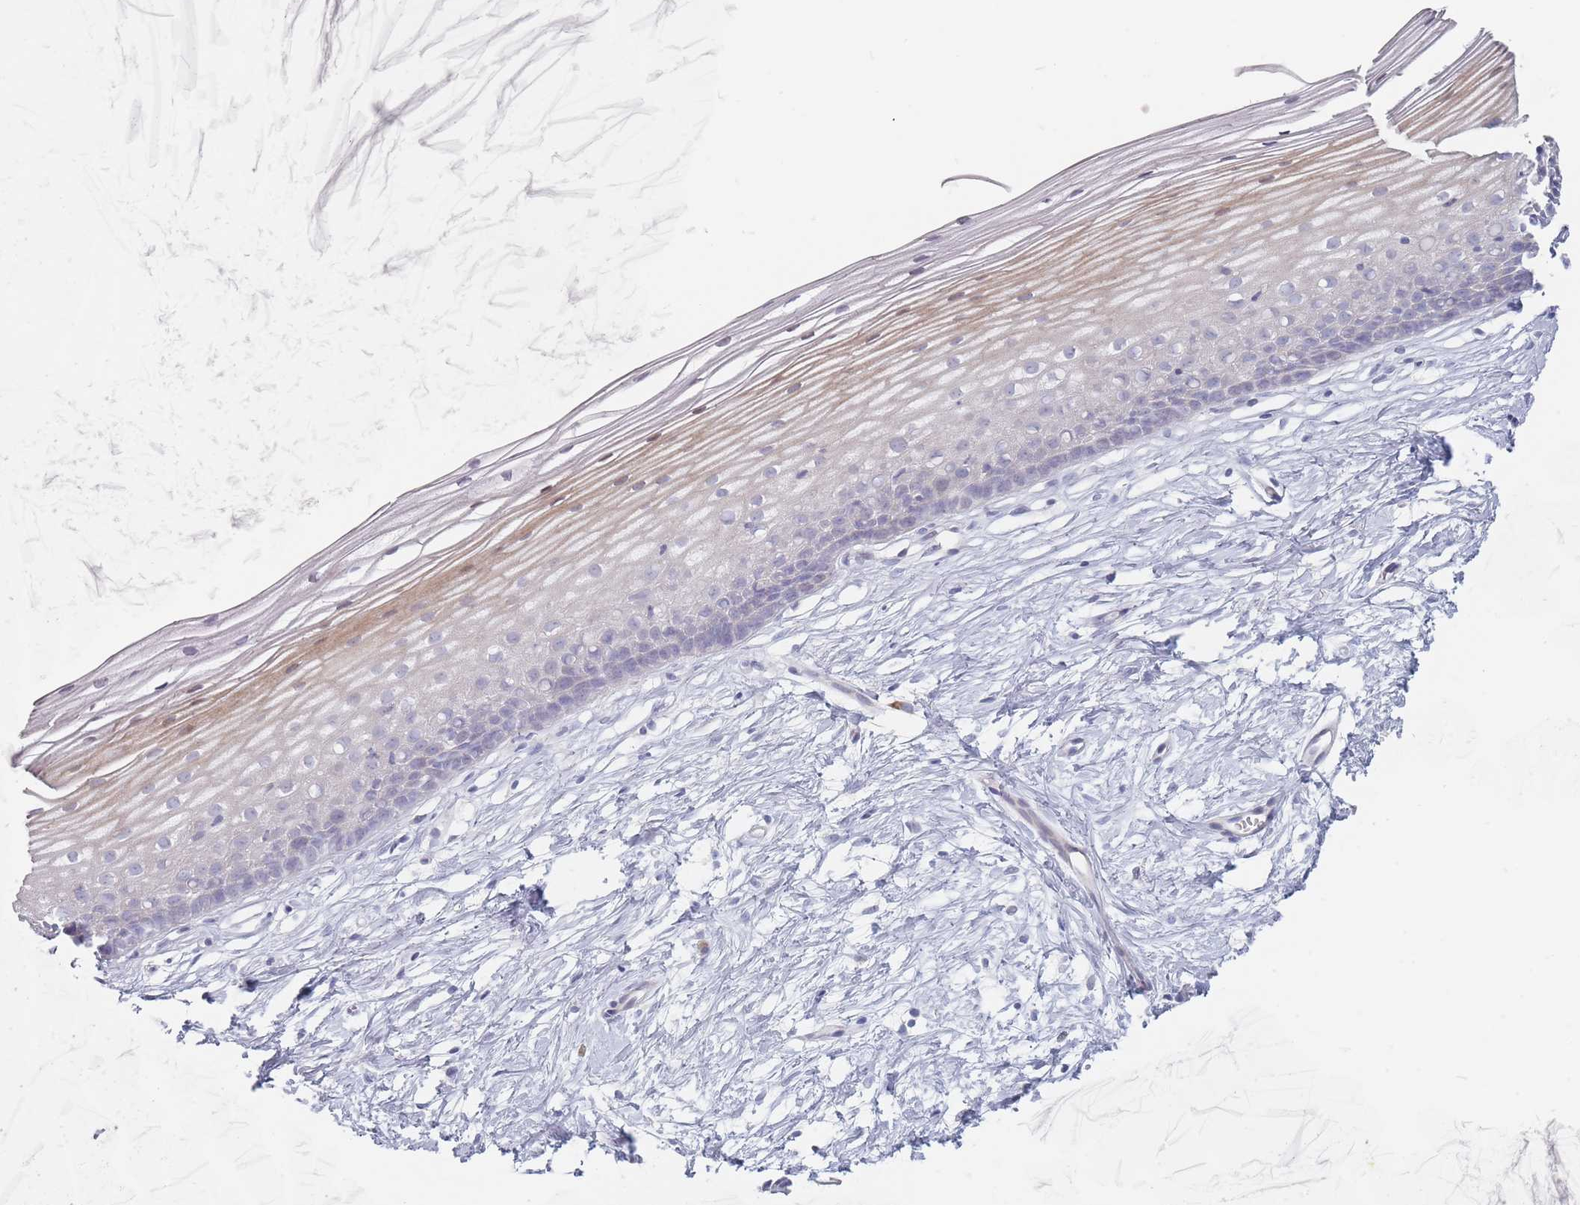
{"staining": {"intensity": "negative", "quantity": "none", "location": "none"}, "tissue": "cervix", "cell_type": "Glandular cells", "image_type": "normal", "snomed": [{"axis": "morphology", "description": "Normal tissue, NOS"}, {"axis": "topography", "description": "Cervix"}], "caption": "Immunohistochemistry (IHC) histopathology image of normal human cervix stained for a protein (brown), which displays no positivity in glandular cells.", "gene": "SPATS1", "patient": {"sex": "female", "age": 40}}